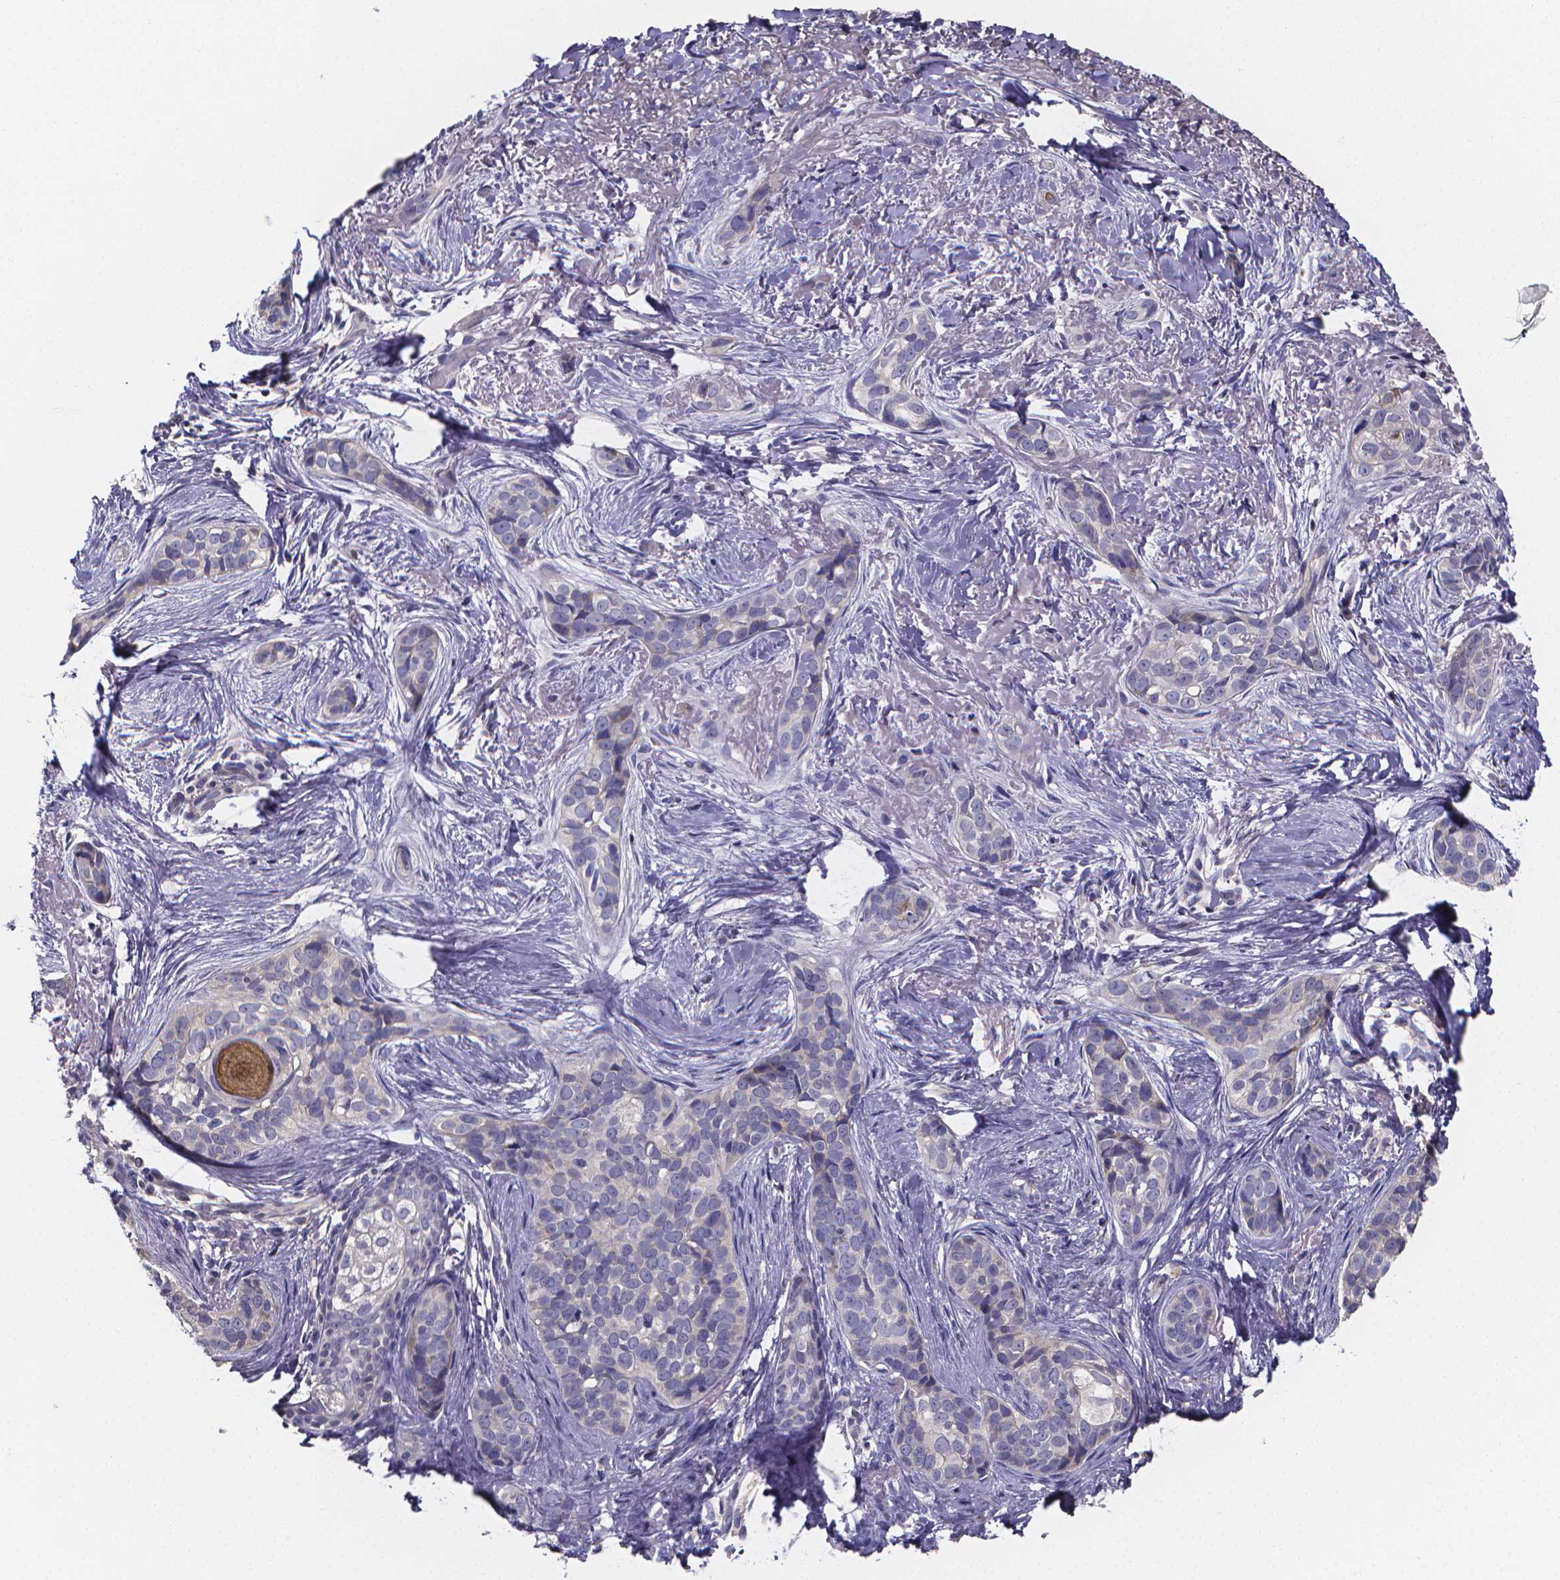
{"staining": {"intensity": "negative", "quantity": "none", "location": "none"}, "tissue": "skin cancer", "cell_type": "Tumor cells", "image_type": "cancer", "snomed": [{"axis": "morphology", "description": "Basal cell carcinoma"}, {"axis": "topography", "description": "Skin"}], "caption": "This image is of skin basal cell carcinoma stained with immunohistochemistry (IHC) to label a protein in brown with the nuclei are counter-stained blue. There is no positivity in tumor cells.", "gene": "PAH", "patient": {"sex": "male", "age": 87}}